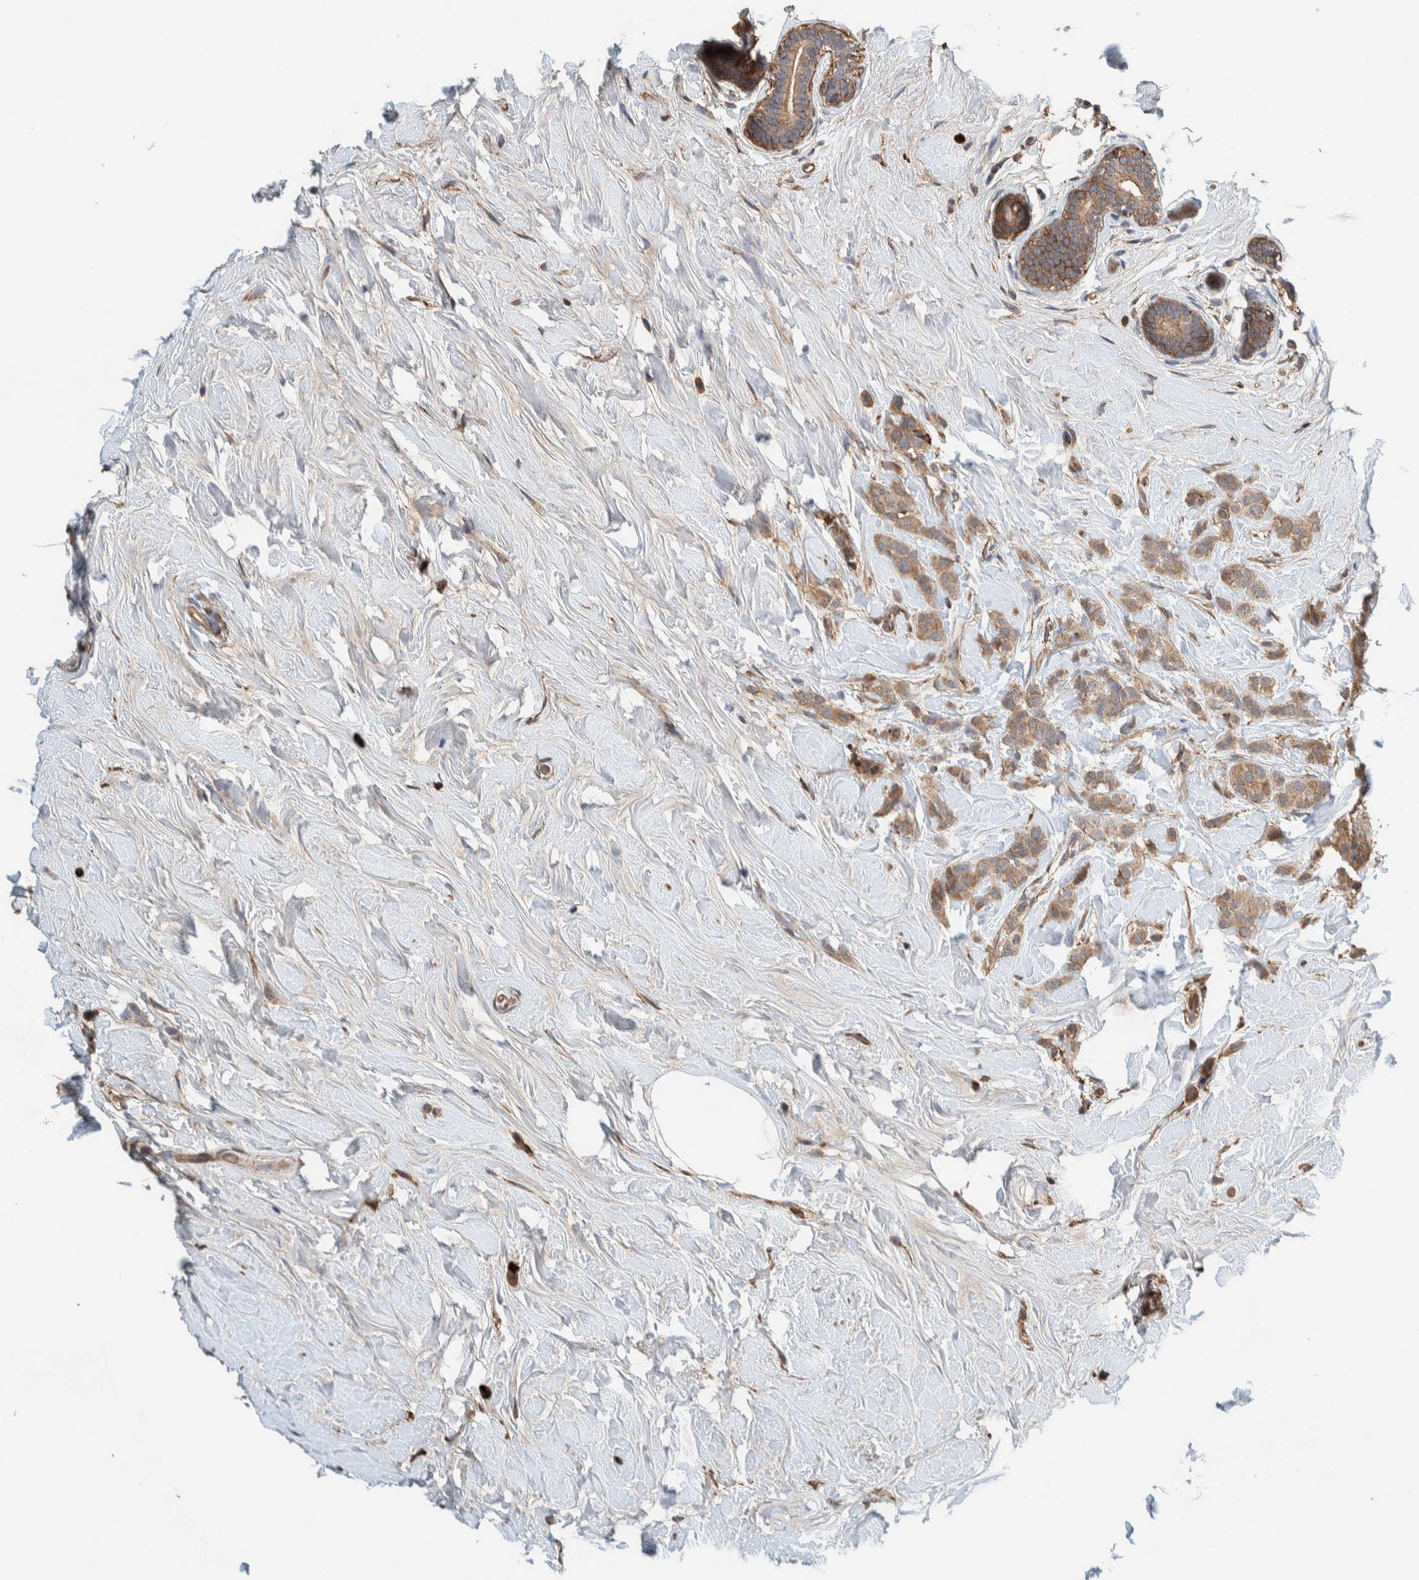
{"staining": {"intensity": "moderate", "quantity": ">75%", "location": "cytoplasmic/membranous"}, "tissue": "breast cancer", "cell_type": "Tumor cells", "image_type": "cancer", "snomed": [{"axis": "morphology", "description": "Lobular carcinoma, in situ"}, {"axis": "morphology", "description": "Lobular carcinoma"}, {"axis": "topography", "description": "Breast"}], "caption": "Protein expression analysis of human breast lobular carcinoma in situ reveals moderate cytoplasmic/membranous expression in approximately >75% of tumor cells. (brown staining indicates protein expression, while blue staining denotes nuclei).", "gene": "PLA2G3", "patient": {"sex": "female", "age": 41}}